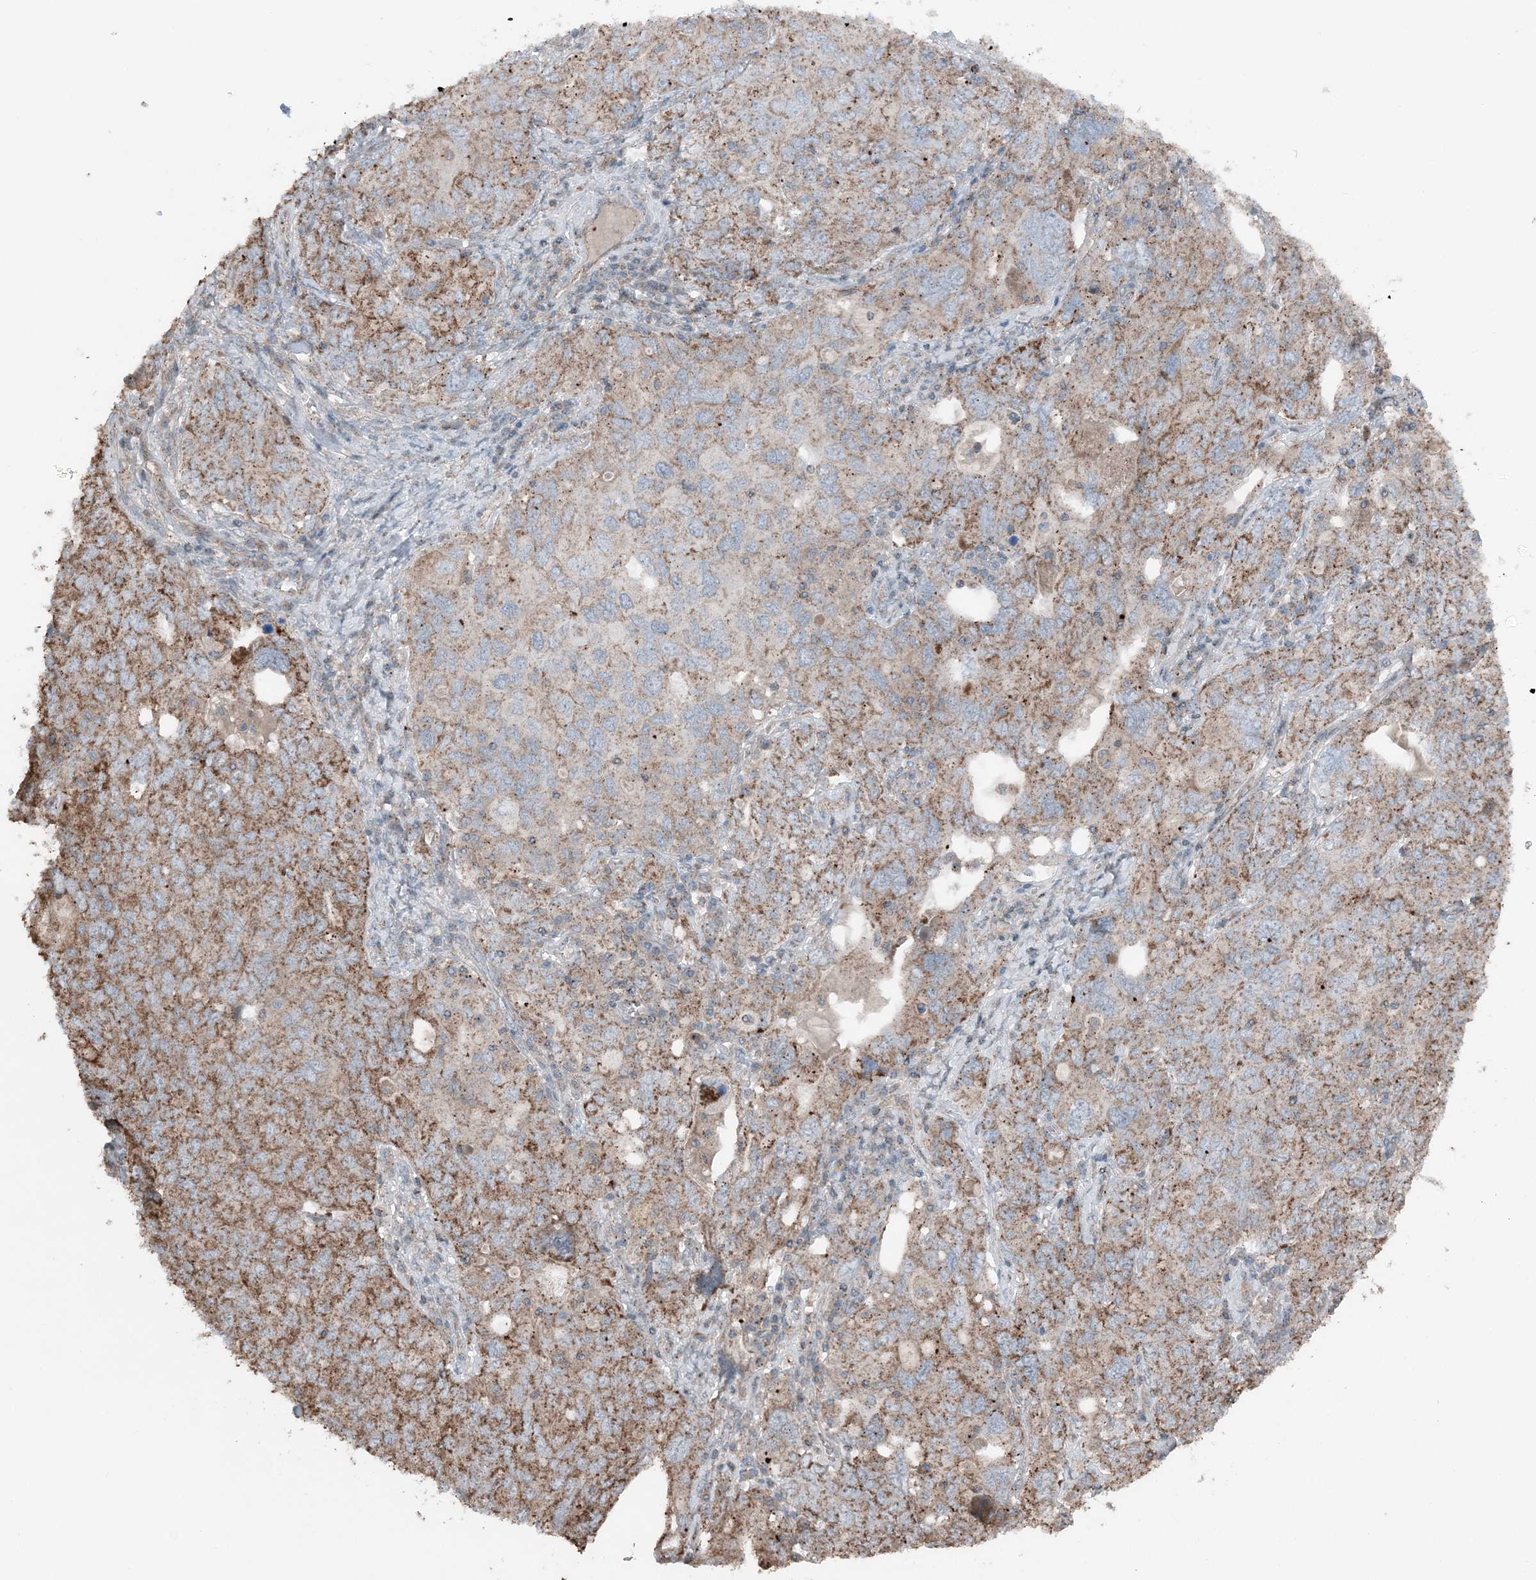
{"staining": {"intensity": "moderate", "quantity": ">75%", "location": "cytoplasmic/membranous"}, "tissue": "ovarian cancer", "cell_type": "Tumor cells", "image_type": "cancer", "snomed": [{"axis": "morphology", "description": "Carcinoma, endometroid"}, {"axis": "topography", "description": "Ovary"}], "caption": "Ovarian cancer (endometroid carcinoma) was stained to show a protein in brown. There is medium levels of moderate cytoplasmic/membranous expression in approximately >75% of tumor cells.", "gene": "KY", "patient": {"sex": "female", "age": 62}}